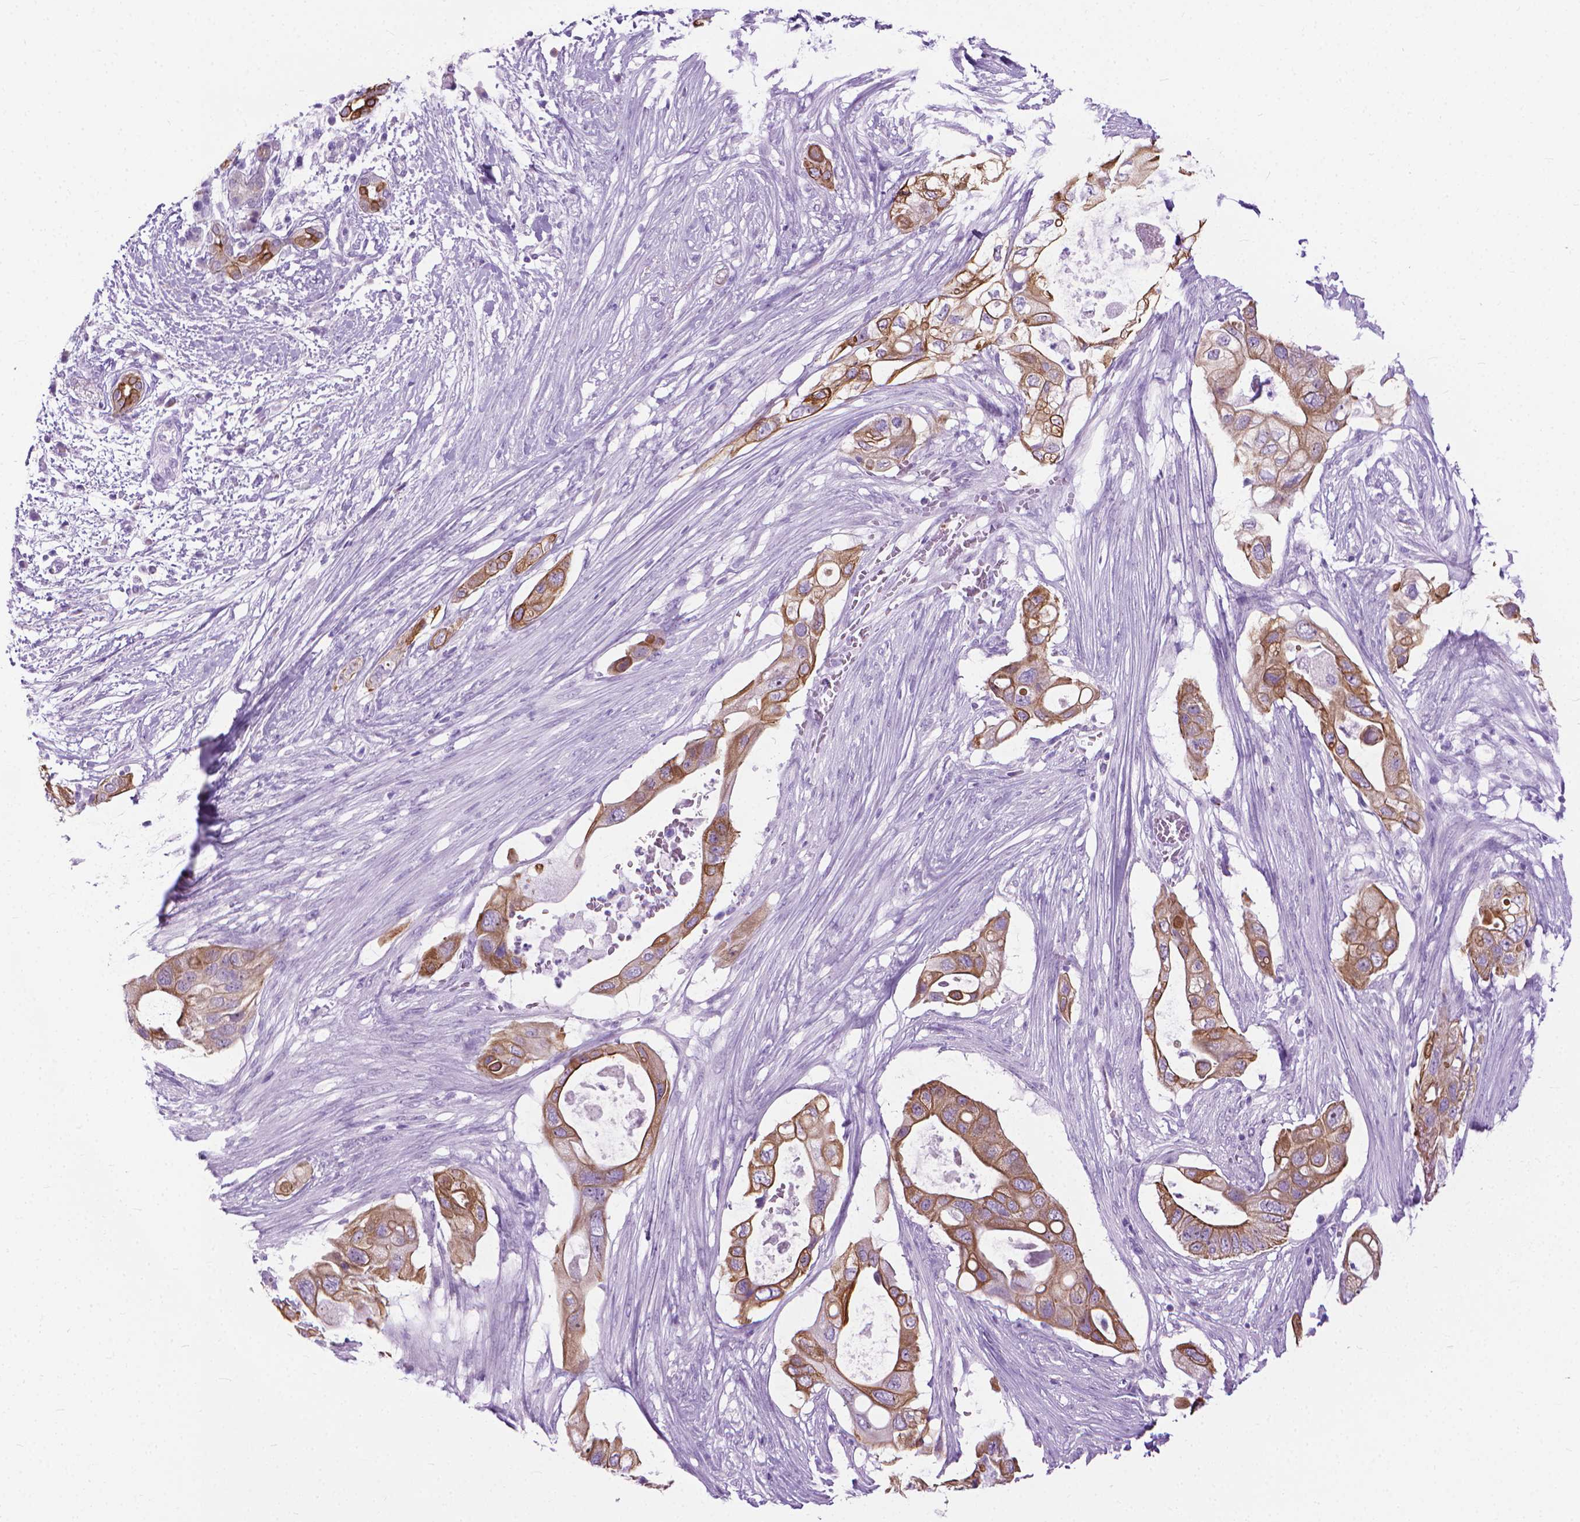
{"staining": {"intensity": "moderate", "quantity": ">75%", "location": "cytoplasmic/membranous"}, "tissue": "pancreatic cancer", "cell_type": "Tumor cells", "image_type": "cancer", "snomed": [{"axis": "morphology", "description": "Adenocarcinoma, NOS"}, {"axis": "topography", "description": "Pancreas"}], "caption": "Human pancreatic cancer (adenocarcinoma) stained with a protein marker reveals moderate staining in tumor cells.", "gene": "HTR2B", "patient": {"sex": "female", "age": 72}}